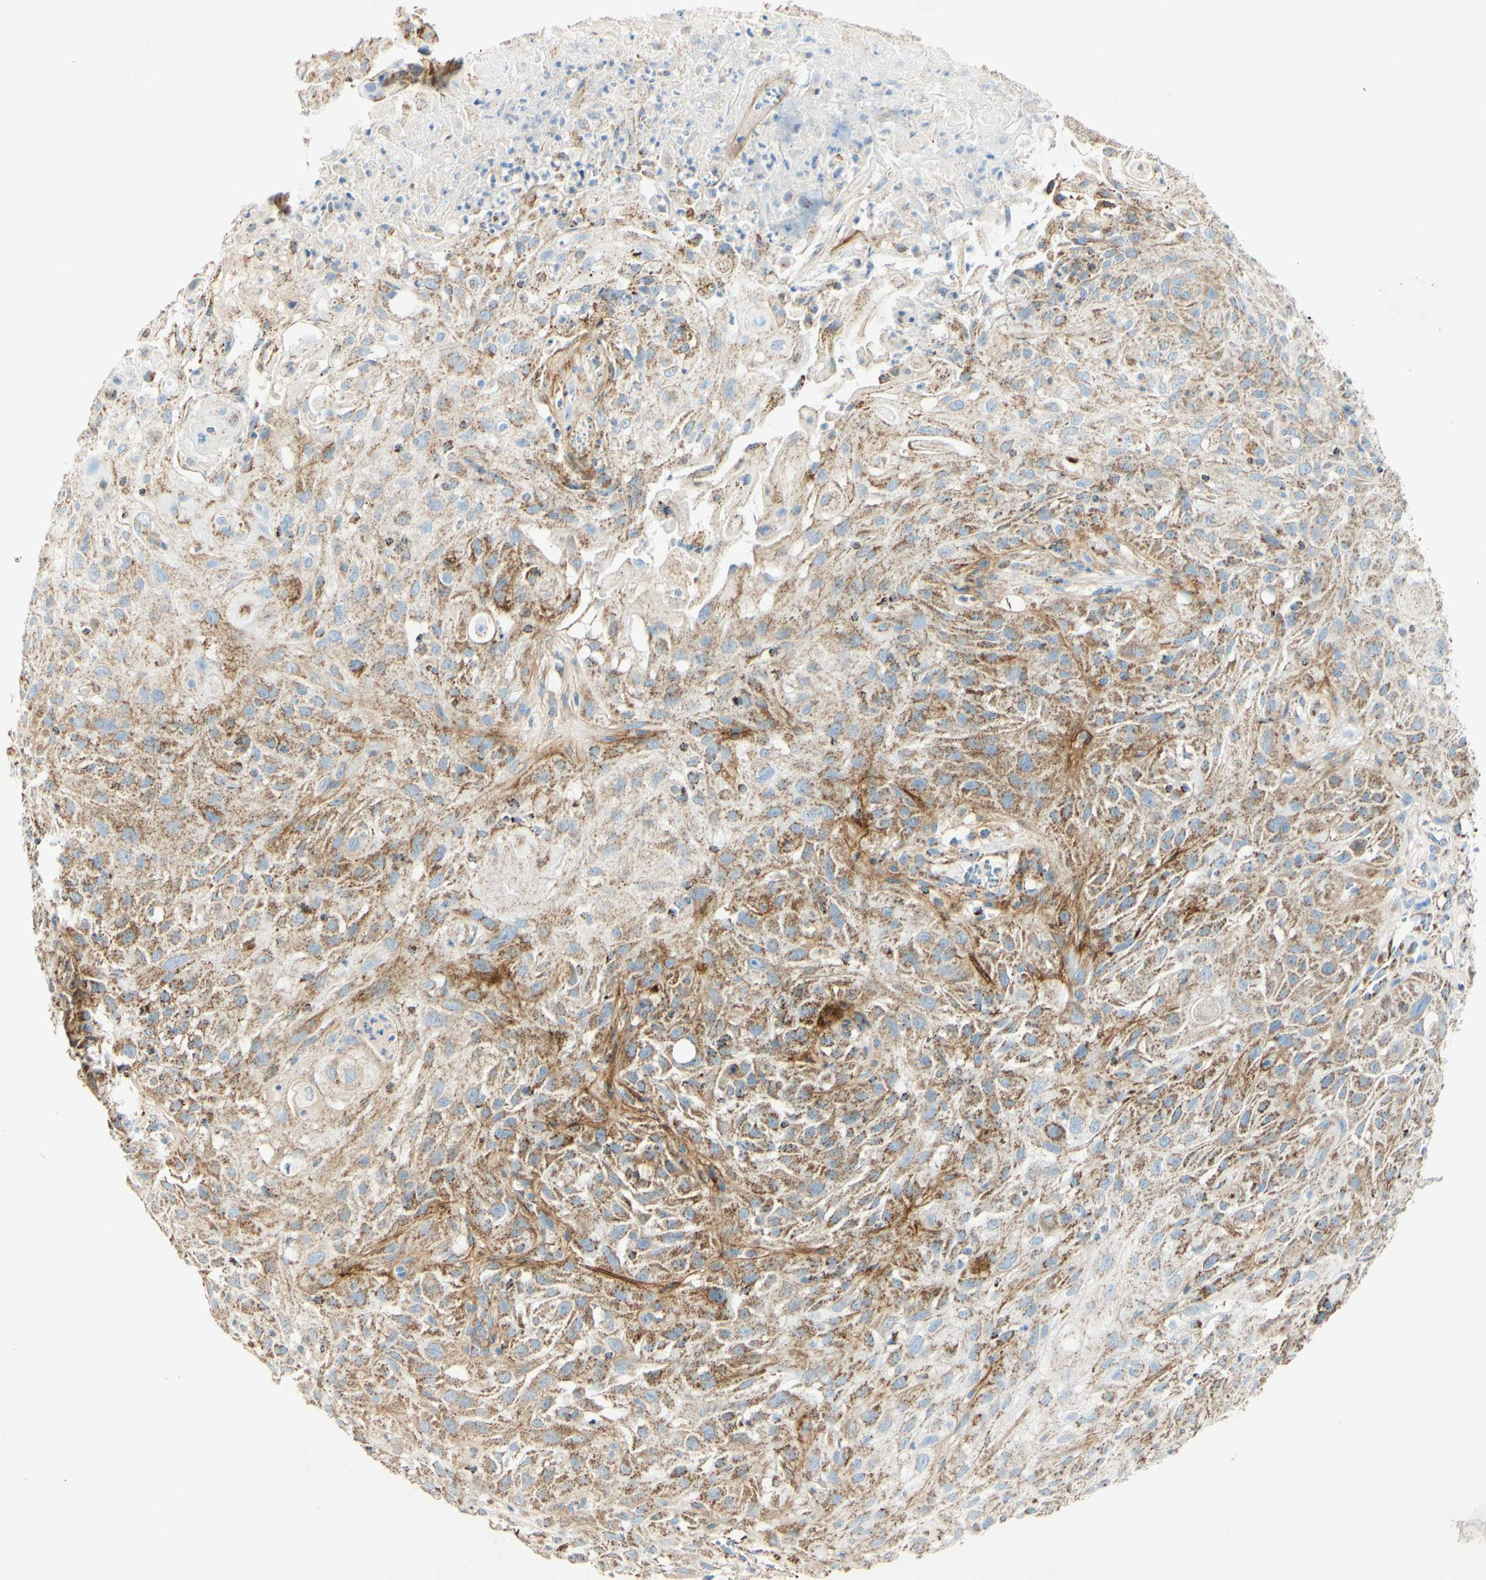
{"staining": {"intensity": "moderate", "quantity": ">75%", "location": "cytoplasmic/membranous"}, "tissue": "skin cancer", "cell_type": "Tumor cells", "image_type": "cancer", "snomed": [{"axis": "morphology", "description": "Squamous cell carcinoma, NOS"}, {"axis": "topography", "description": "Skin"}], "caption": "This is an image of IHC staining of skin cancer (squamous cell carcinoma), which shows moderate positivity in the cytoplasmic/membranous of tumor cells.", "gene": "OXCT1", "patient": {"sex": "male", "age": 75}}